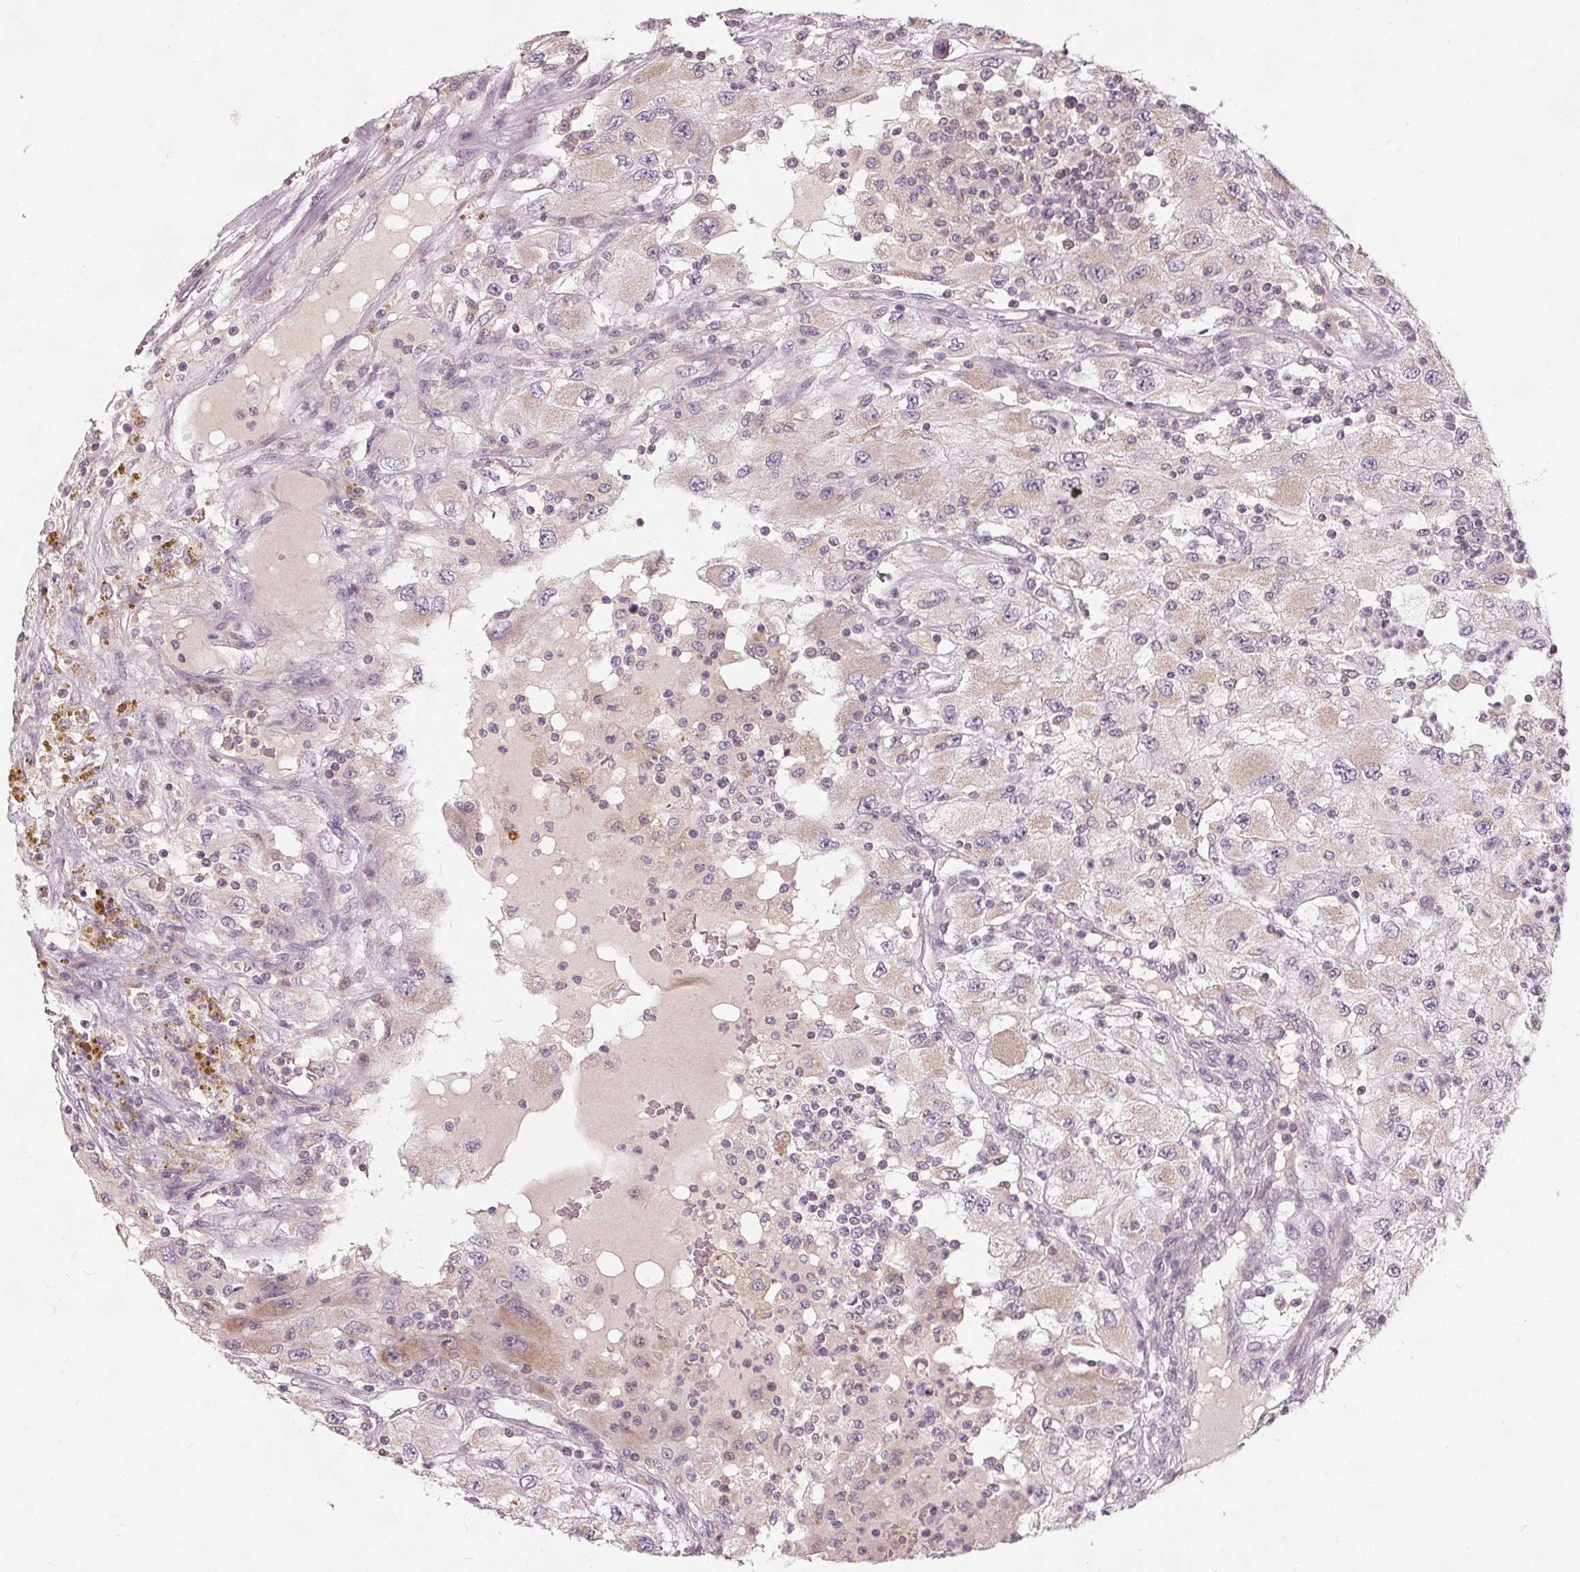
{"staining": {"intensity": "negative", "quantity": "none", "location": "none"}, "tissue": "renal cancer", "cell_type": "Tumor cells", "image_type": "cancer", "snomed": [{"axis": "morphology", "description": "Adenocarcinoma, NOS"}, {"axis": "topography", "description": "Kidney"}], "caption": "Immunohistochemical staining of renal adenocarcinoma shows no significant expression in tumor cells.", "gene": "TRIM60", "patient": {"sex": "female", "age": 67}}